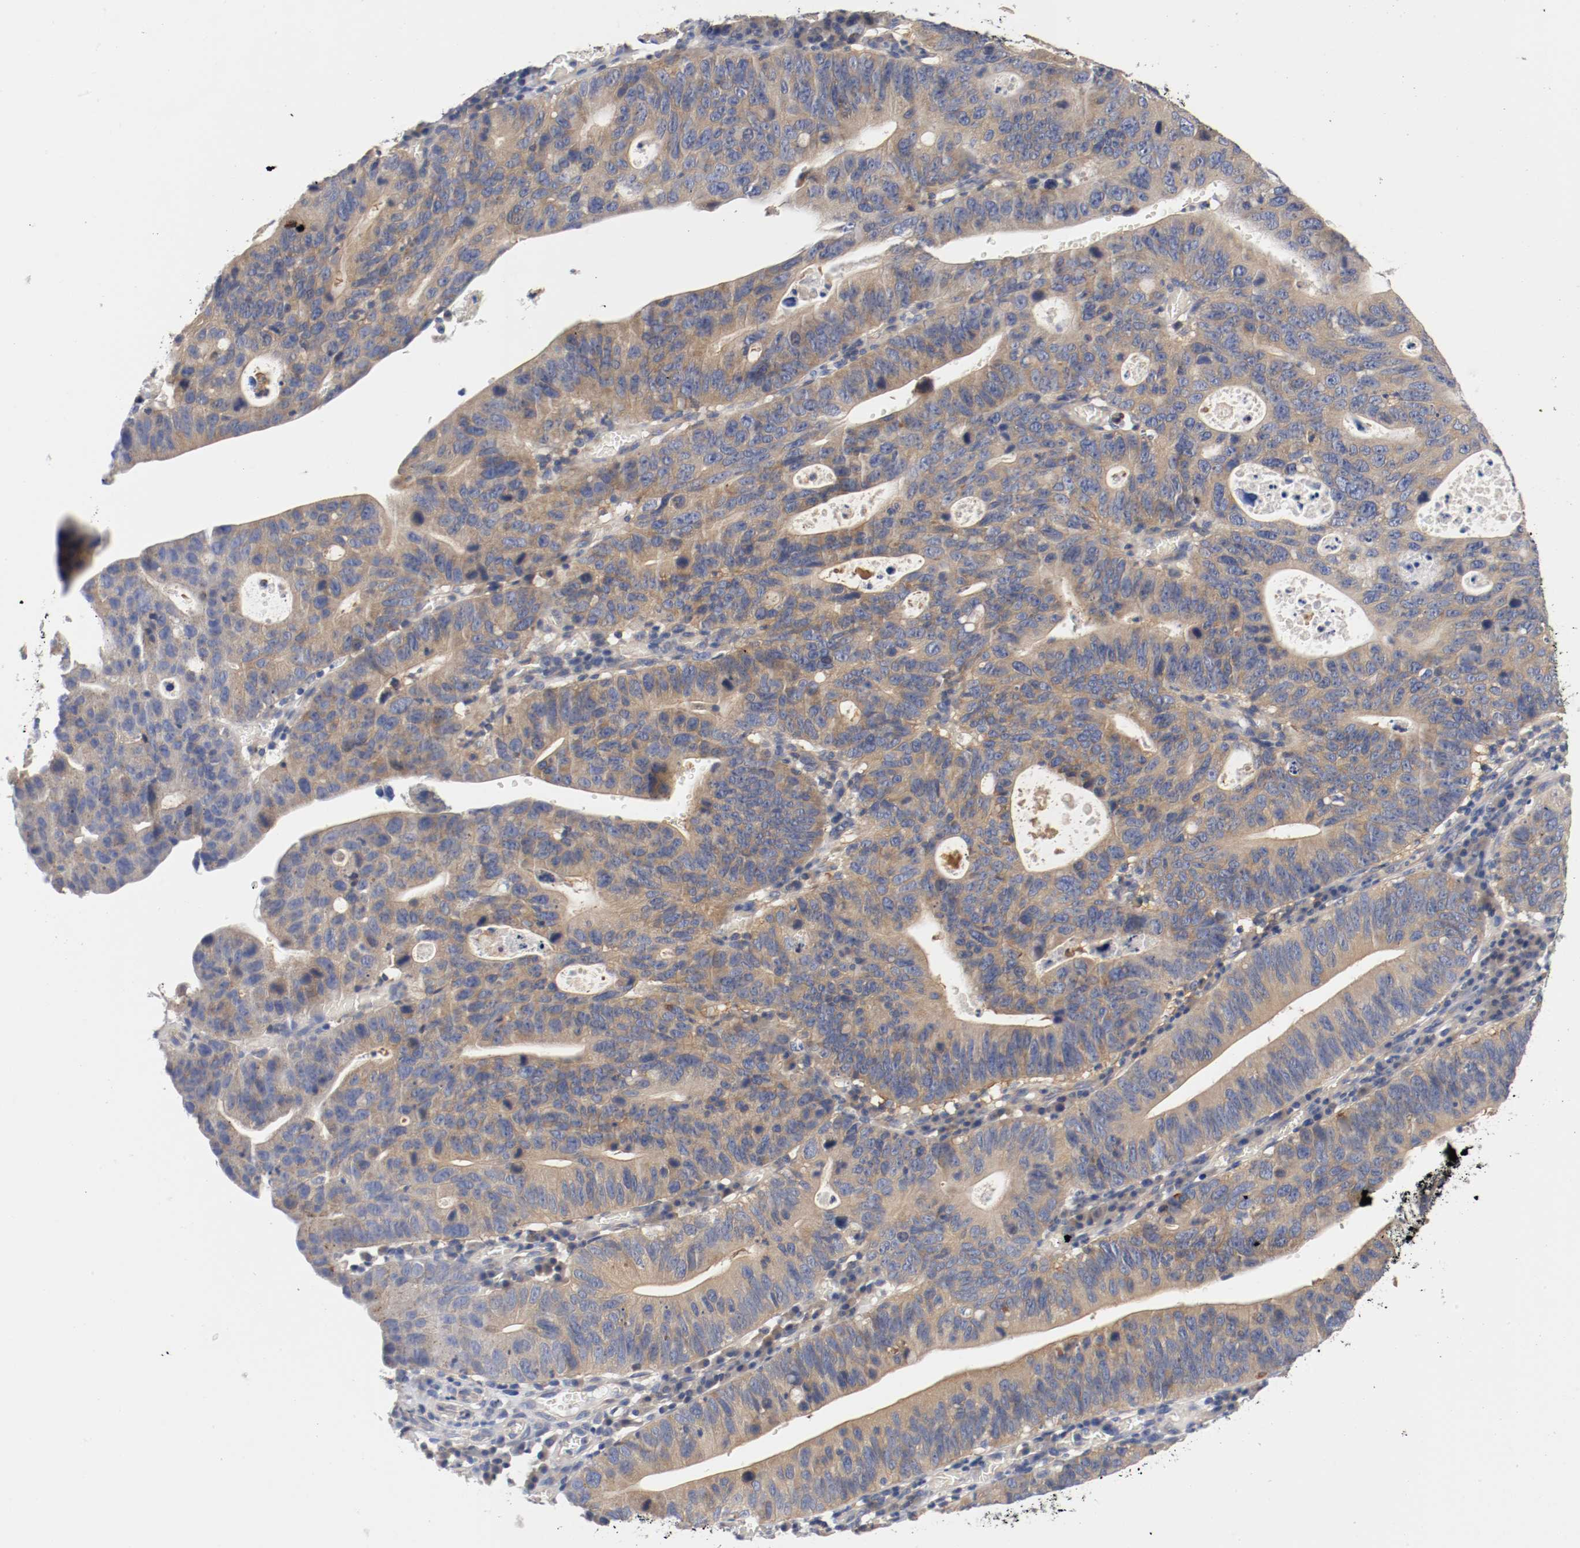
{"staining": {"intensity": "moderate", "quantity": ">75%", "location": "cytoplasmic/membranous"}, "tissue": "stomach cancer", "cell_type": "Tumor cells", "image_type": "cancer", "snomed": [{"axis": "morphology", "description": "Adenocarcinoma, NOS"}, {"axis": "topography", "description": "Stomach"}], "caption": "DAB immunohistochemical staining of human adenocarcinoma (stomach) demonstrates moderate cytoplasmic/membranous protein expression in approximately >75% of tumor cells. The protein is stained brown, and the nuclei are stained in blue (DAB IHC with brightfield microscopy, high magnification).", "gene": "HGS", "patient": {"sex": "male", "age": 59}}